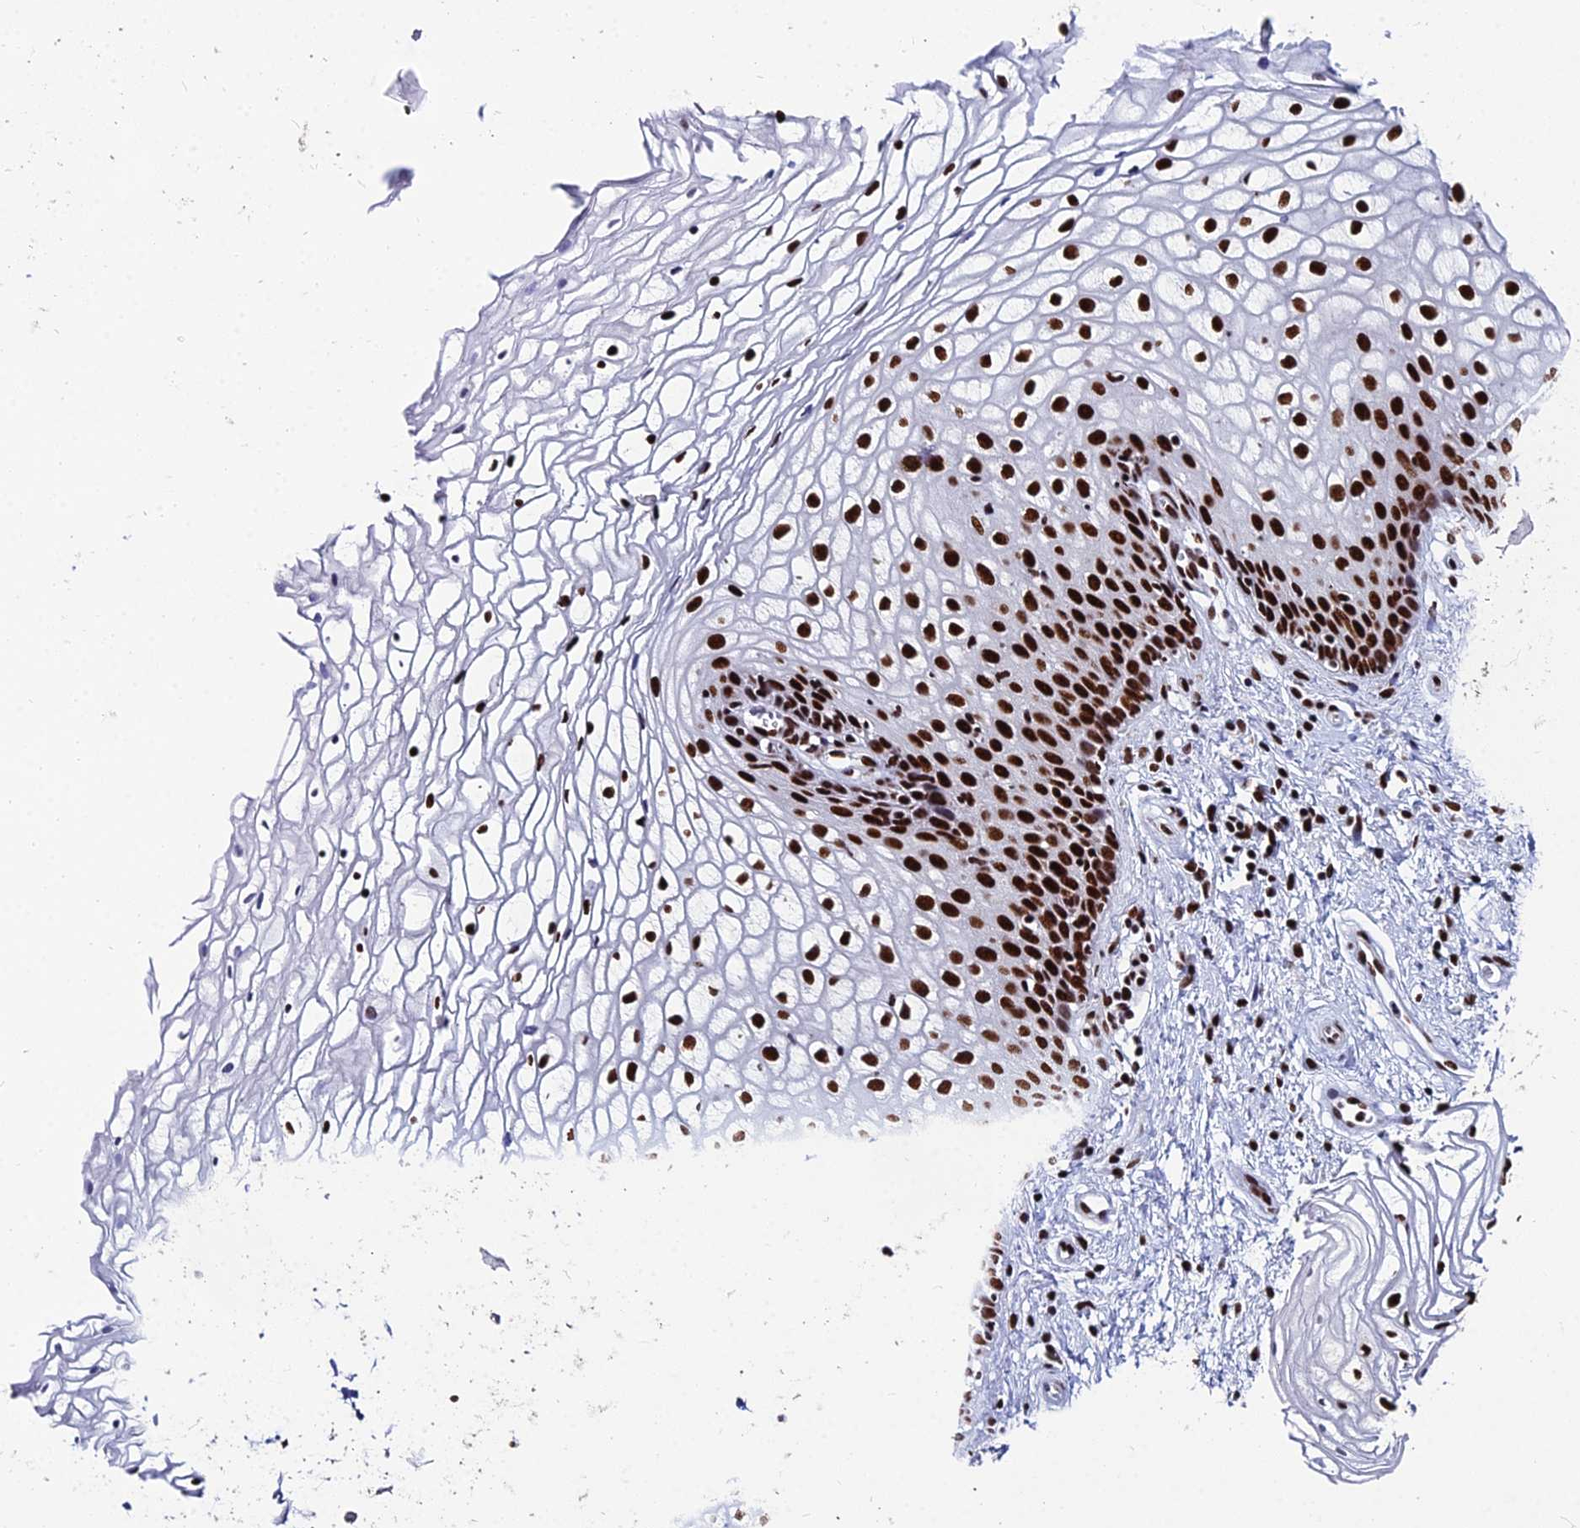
{"staining": {"intensity": "strong", "quantity": ">75%", "location": "nuclear"}, "tissue": "vagina", "cell_type": "Squamous epithelial cells", "image_type": "normal", "snomed": [{"axis": "morphology", "description": "Normal tissue, NOS"}, {"axis": "topography", "description": "Vagina"}], "caption": "Normal vagina was stained to show a protein in brown. There is high levels of strong nuclear expression in about >75% of squamous epithelial cells.", "gene": "HNRNPH1", "patient": {"sex": "female", "age": 34}}